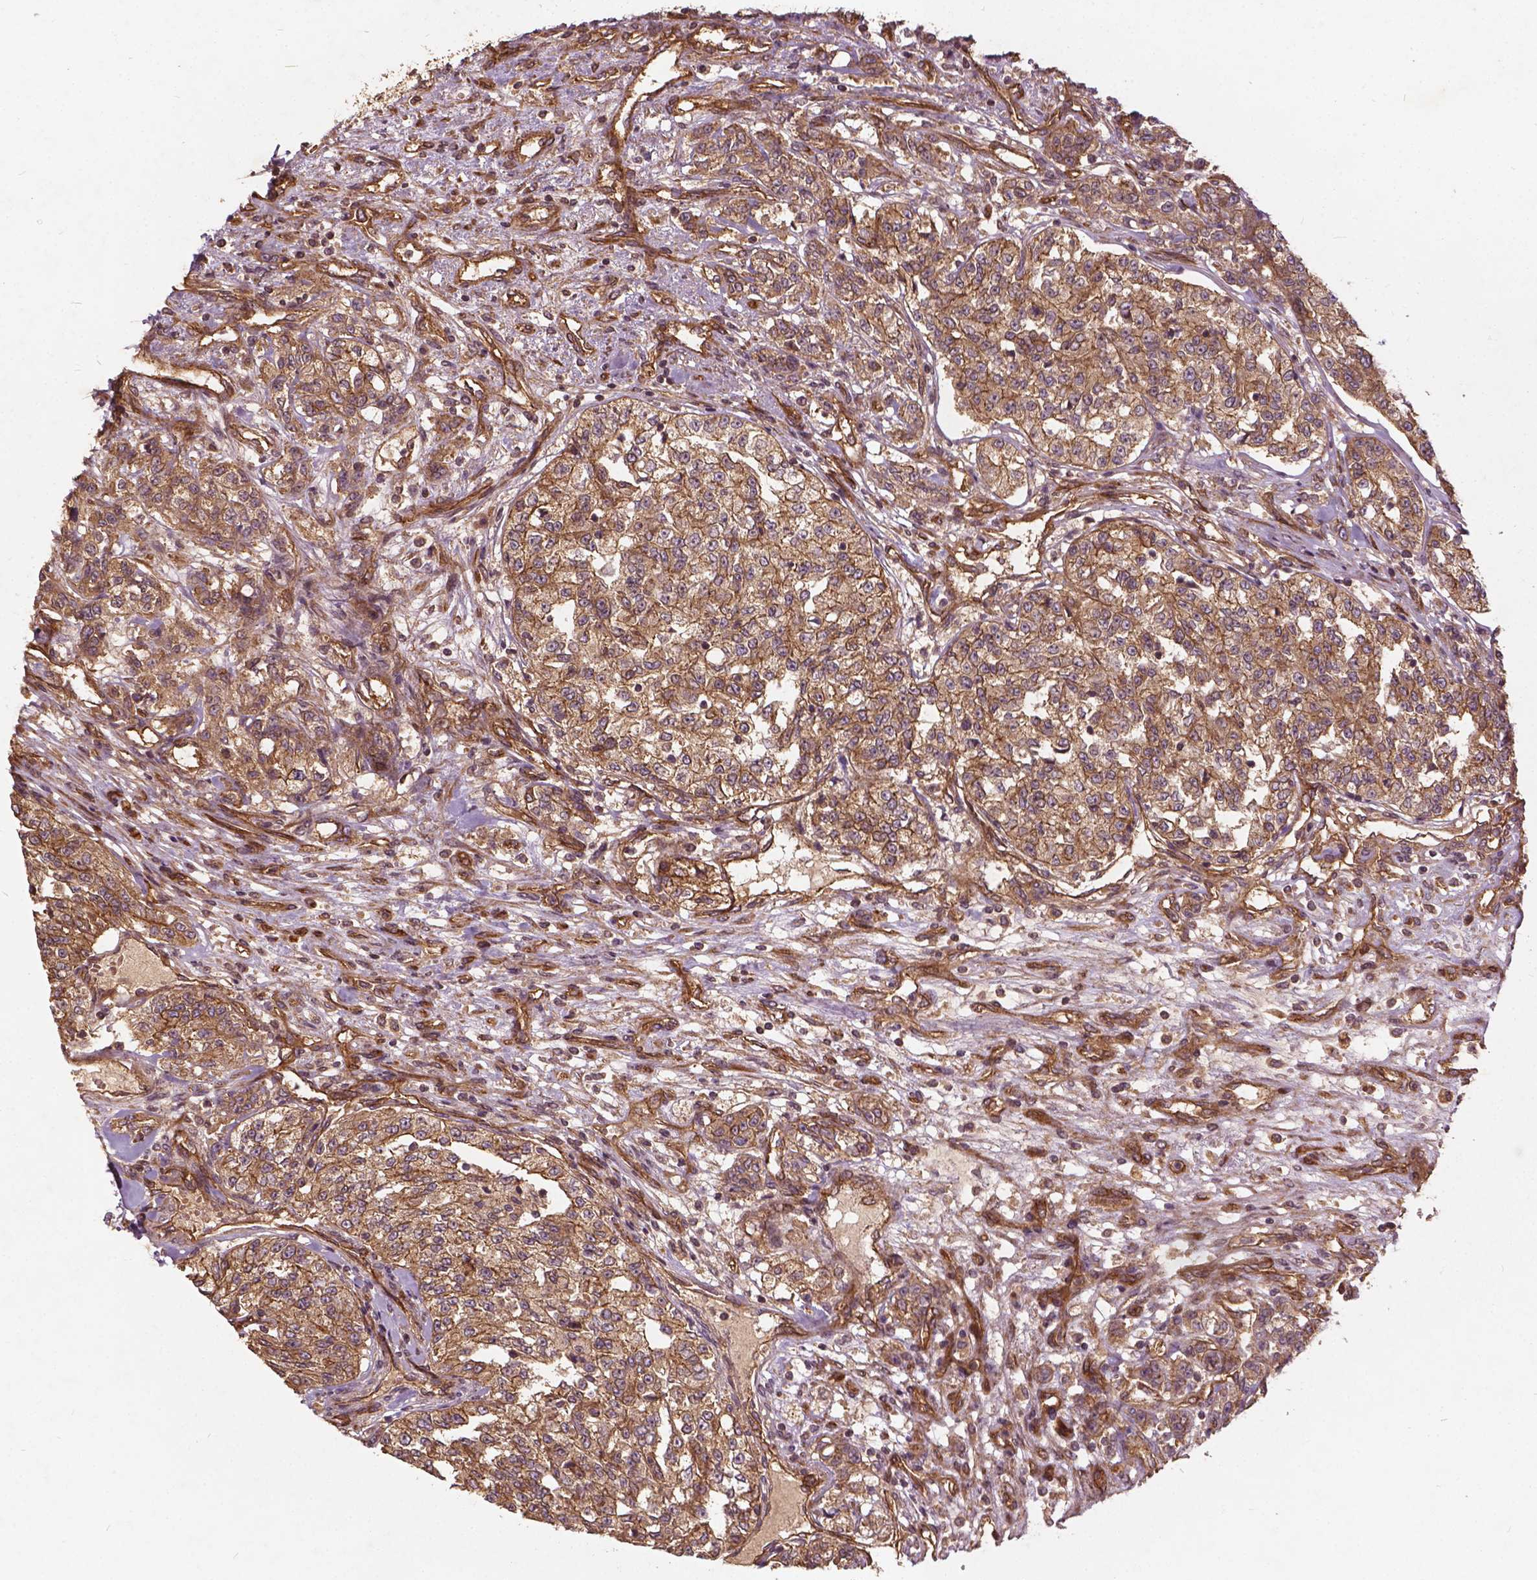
{"staining": {"intensity": "moderate", "quantity": ">75%", "location": "cytoplasmic/membranous"}, "tissue": "renal cancer", "cell_type": "Tumor cells", "image_type": "cancer", "snomed": [{"axis": "morphology", "description": "Adenocarcinoma, NOS"}, {"axis": "topography", "description": "Kidney"}], "caption": "Immunohistochemistry staining of renal cancer (adenocarcinoma), which demonstrates medium levels of moderate cytoplasmic/membranous expression in about >75% of tumor cells indicating moderate cytoplasmic/membranous protein expression. The staining was performed using DAB (brown) for protein detection and nuclei were counterstained in hematoxylin (blue).", "gene": "UBXN2A", "patient": {"sex": "female", "age": 63}}